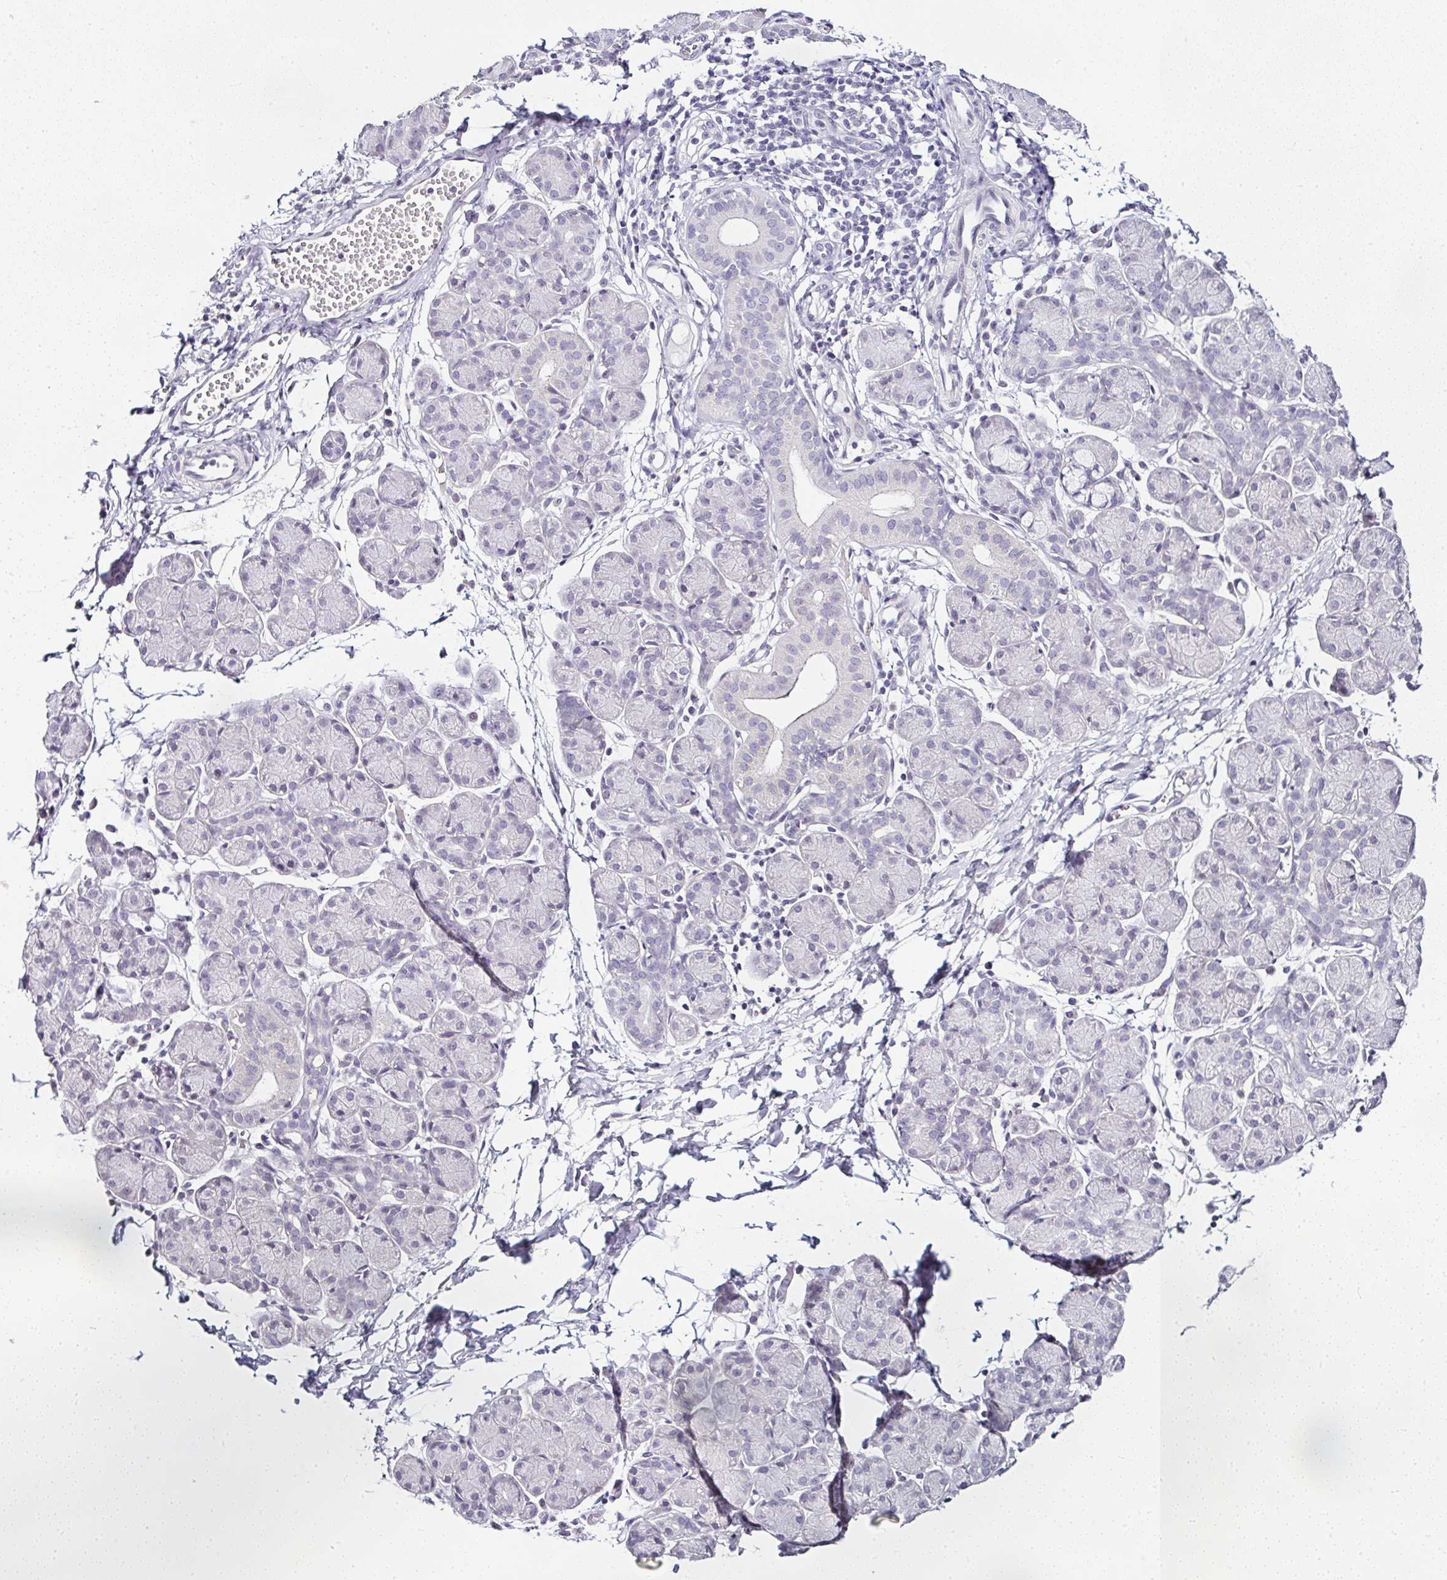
{"staining": {"intensity": "negative", "quantity": "none", "location": "none"}, "tissue": "salivary gland", "cell_type": "Glandular cells", "image_type": "normal", "snomed": [{"axis": "morphology", "description": "Normal tissue, NOS"}, {"axis": "morphology", "description": "Inflammation, NOS"}, {"axis": "topography", "description": "Lymph node"}, {"axis": "topography", "description": "Salivary gland"}], "caption": "Benign salivary gland was stained to show a protein in brown. There is no significant expression in glandular cells. (Stains: DAB immunohistochemistry with hematoxylin counter stain, Microscopy: brightfield microscopy at high magnification).", "gene": "SERPINB3", "patient": {"sex": "male", "age": 3}}